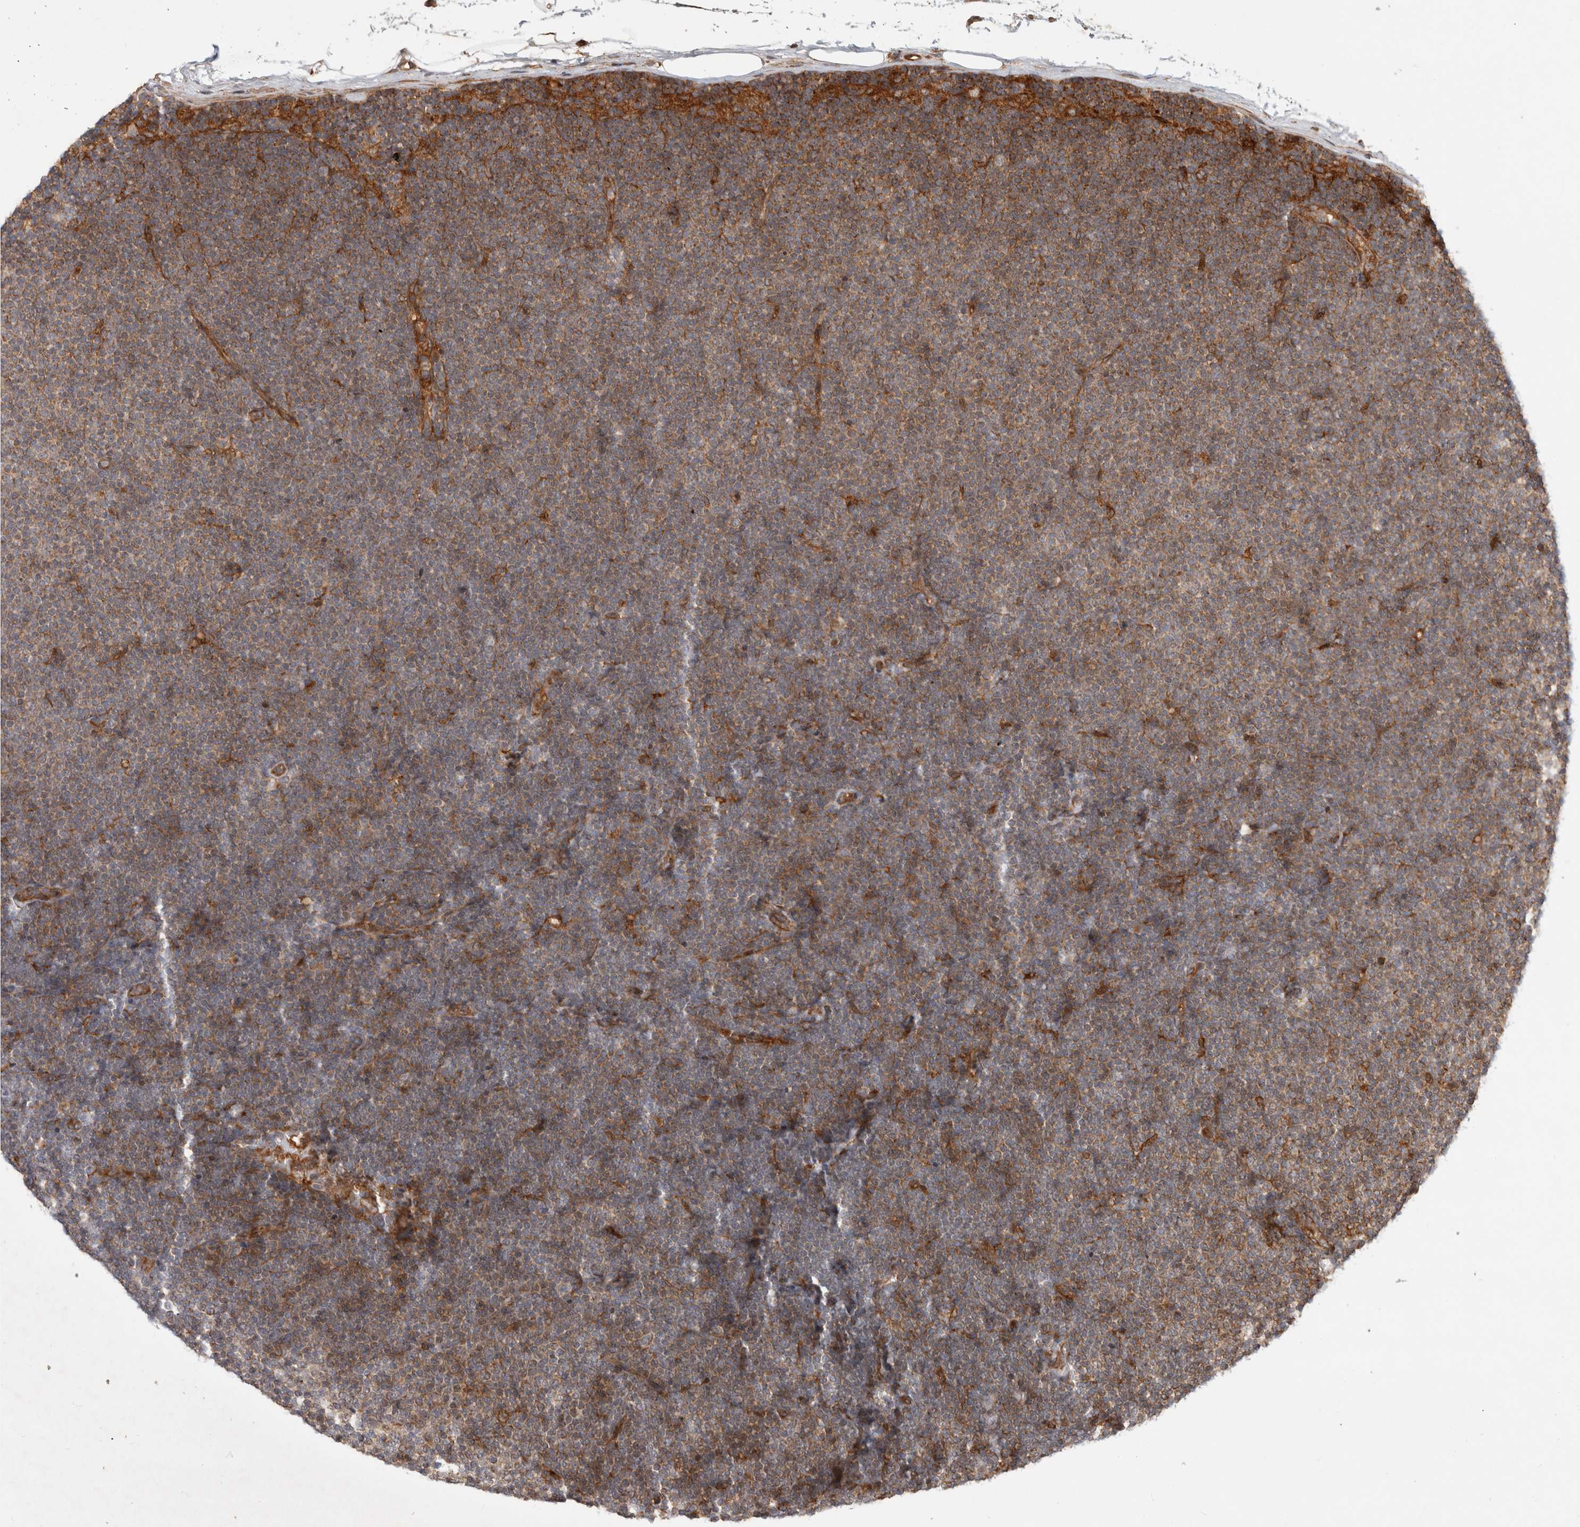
{"staining": {"intensity": "weak", "quantity": ">75%", "location": "cytoplasmic/membranous"}, "tissue": "lymphoma", "cell_type": "Tumor cells", "image_type": "cancer", "snomed": [{"axis": "morphology", "description": "Malignant lymphoma, non-Hodgkin's type, Low grade"}, {"axis": "topography", "description": "Lymph node"}], "caption": "Protein staining of lymphoma tissue demonstrates weak cytoplasmic/membranous positivity in about >75% of tumor cells.", "gene": "TUBD1", "patient": {"sex": "female", "age": 53}}